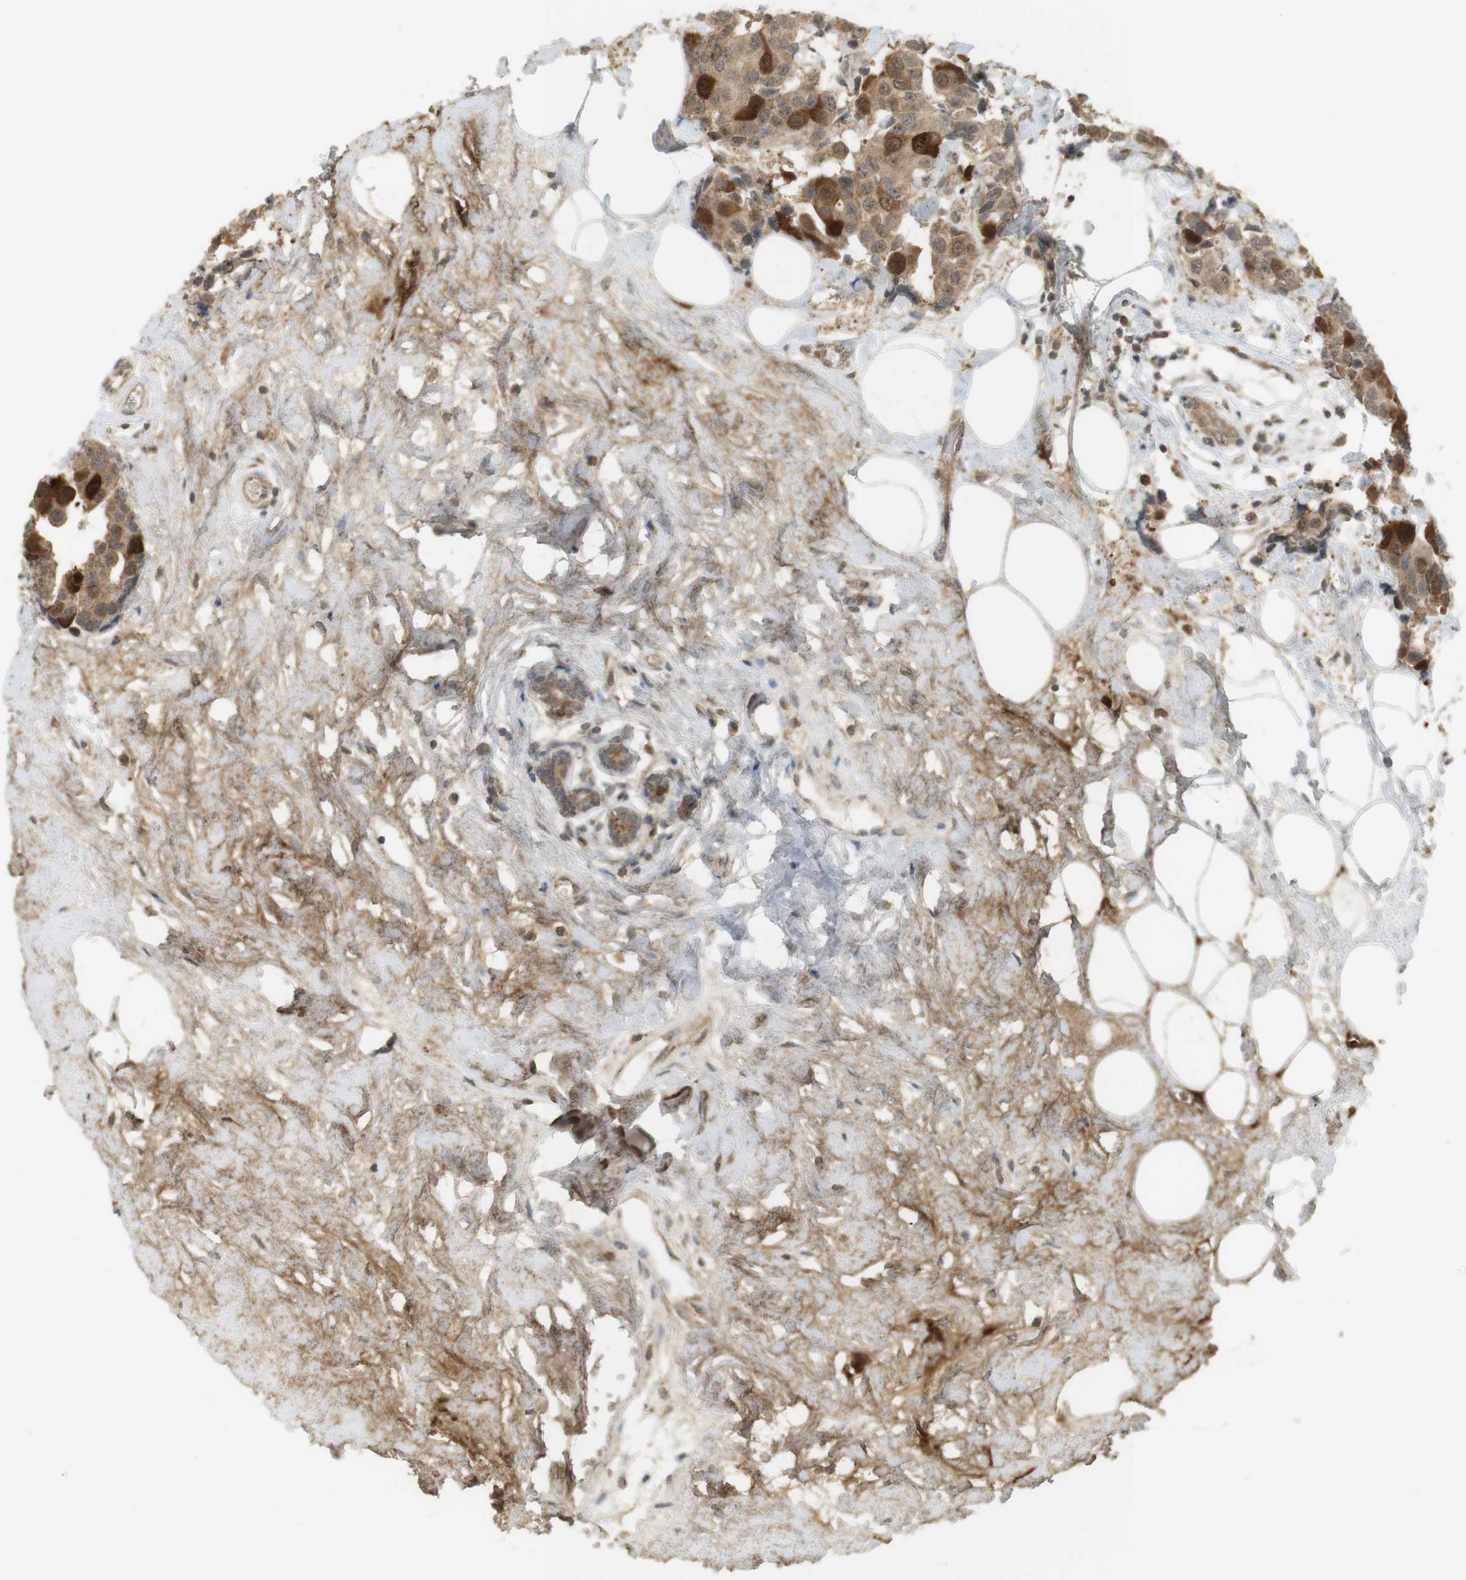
{"staining": {"intensity": "strong", "quantity": "<25%", "location": "cytoplasmic/membranous"}, "tissue": "breast cancer", "cell_type": "Tumor cells", "image_type": "cancer", "snomed": [{"axis": "morphology", "description": "Normal tissue, NOS"}, {"axis": "morphology", "description": "Duct carcinoma"}, {"axis": "topography", "description": "Breast"}], "caption": "Breast cancer stained with a brown dye shows strong cytoplasmic/membranous positive positivity in about <25% of tumor cells.", "gene": "TTK", "patient": {"sex": "female", "age": 39}}